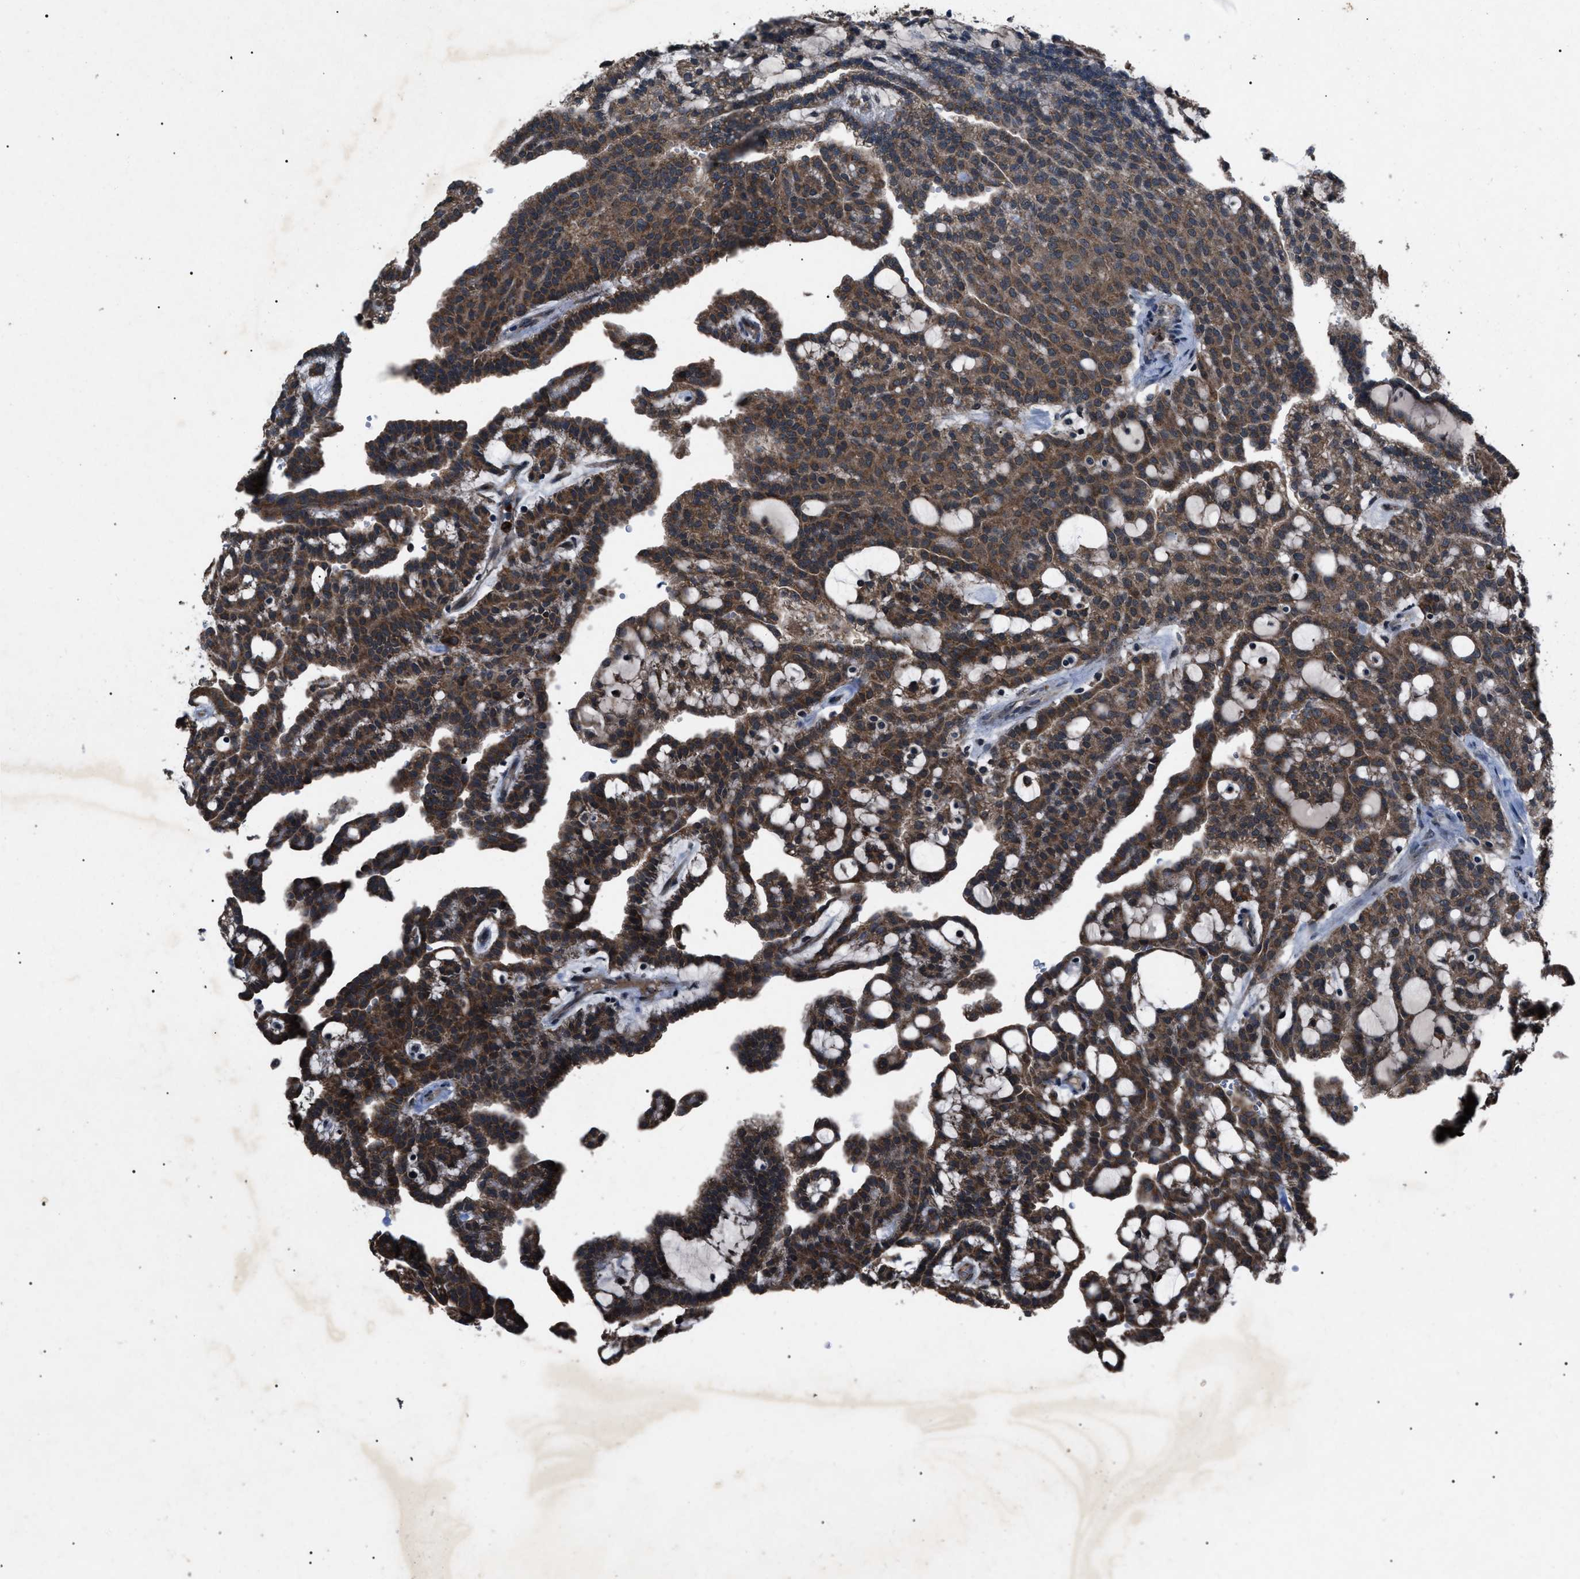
{"staining": {"intensity": "strong", "quantity": ">75%", "location": "cytoplasmic/membranous"}, "tissue": "renal cancer", "cell_type": "Tumor cells", "image_type": "cancer", "snomed": [{"axis": "morphology", "description": "Adenocarcinoma, NOS"}, {"axis": "topography", "description": "Kidney"}], "caption": "IHC of adenocarcinoma (renal) demonstrates high levels of strong cytoplasmic/membranous staining in about >75% of tumor cells.", "gene": "ZFAND2A", "patient": {"sex": "male", "age": 63}}